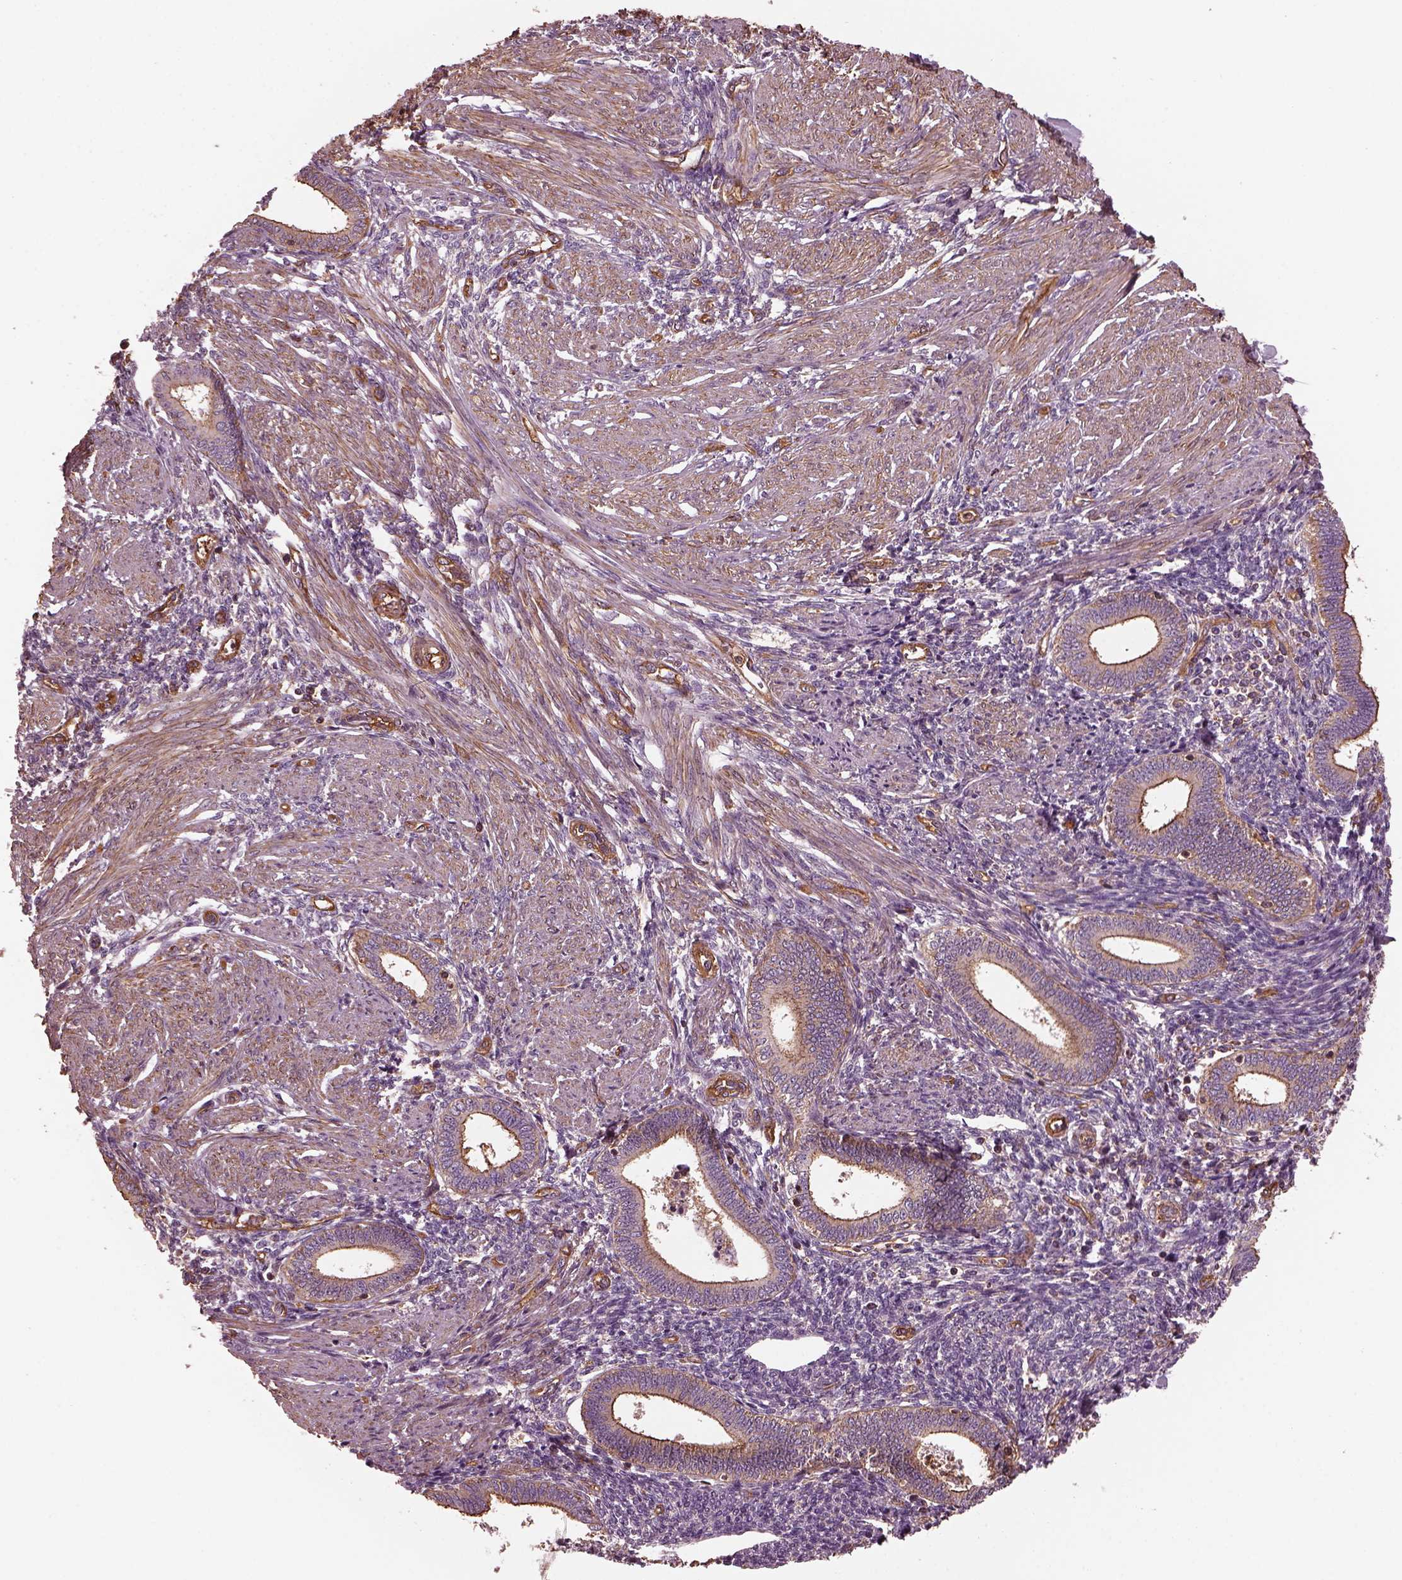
{"staining": {"intensity": "negative", "quantity": "none", "location": "none"}, "tissue": "endometrium", "cell_type": "Cells in endometrial stroma", "image_type": "normal", "snomed": [{"axis": "morphology", "description": "Normal tissue, NOS"}, {"axis": "topography", "description": "Endometrium"}], "caption": "A micrograph of human endometrium is negative for staining in cells in endometrial stroma. Nuclei are stained in blue.", "gene": "MYL1", "patient": {"sex": "female", "age": 42}}